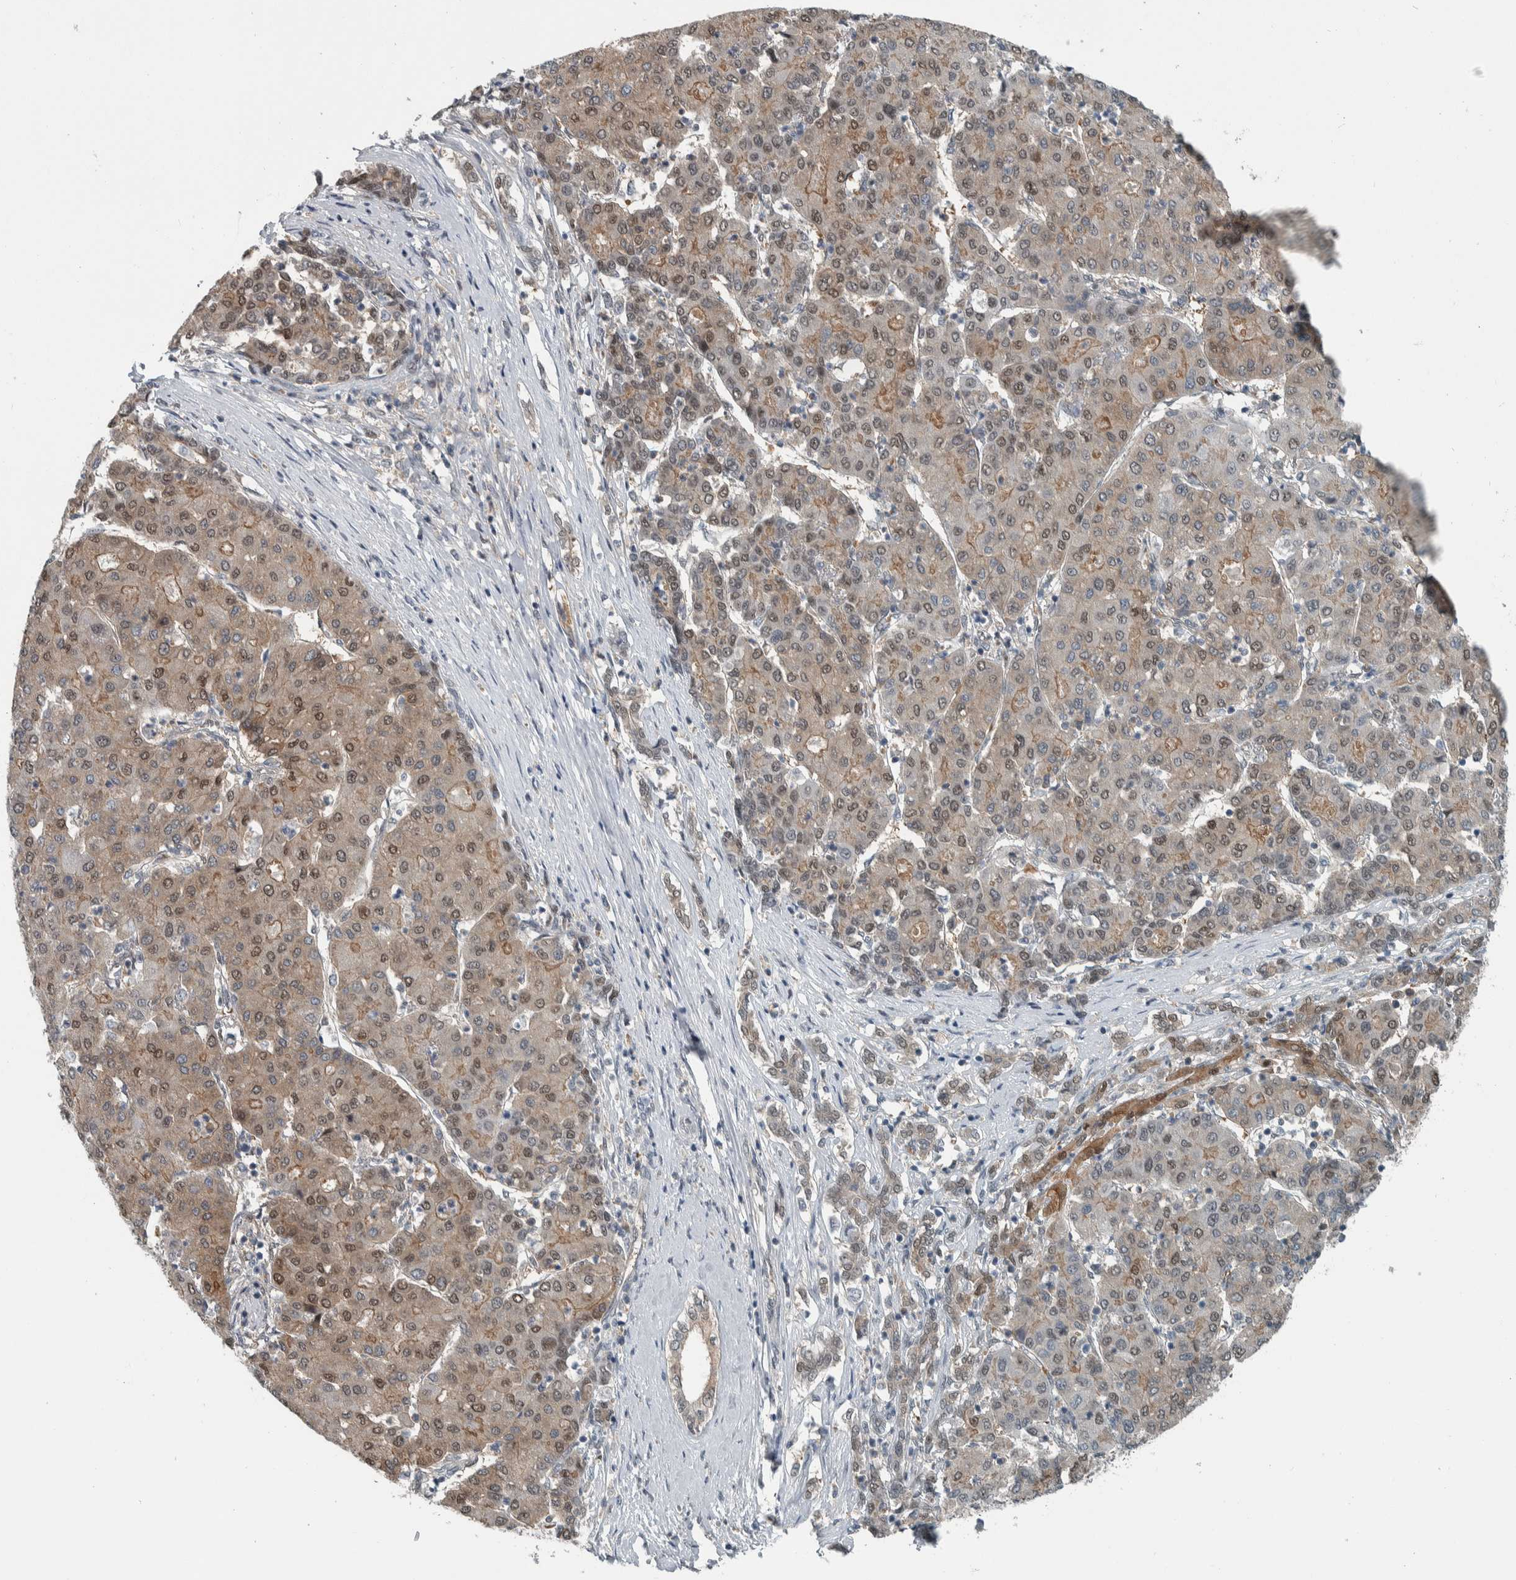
{"staining": {"intensity": "weak", "quantity": "25%-75%", "location": "cytoplasmic/membranous,nuclear"}, "tissue": "liver cancer", "cell_type": "Tumor cells", "image_type": "cancer", "snomed": [{"axis": "morphology", "description": "Carcinoma, Hepatocellular, NOS"}, {"axis": "topography", "description": "Liver"}], "caption": "Liver cancer stained with IHC demonstrates weak cytoplasmic/membranous and nuclear expression in about 25%-75% of tumor cells.", "gene": "ALAD", "patient": {"sex": "male", "age": 65}}